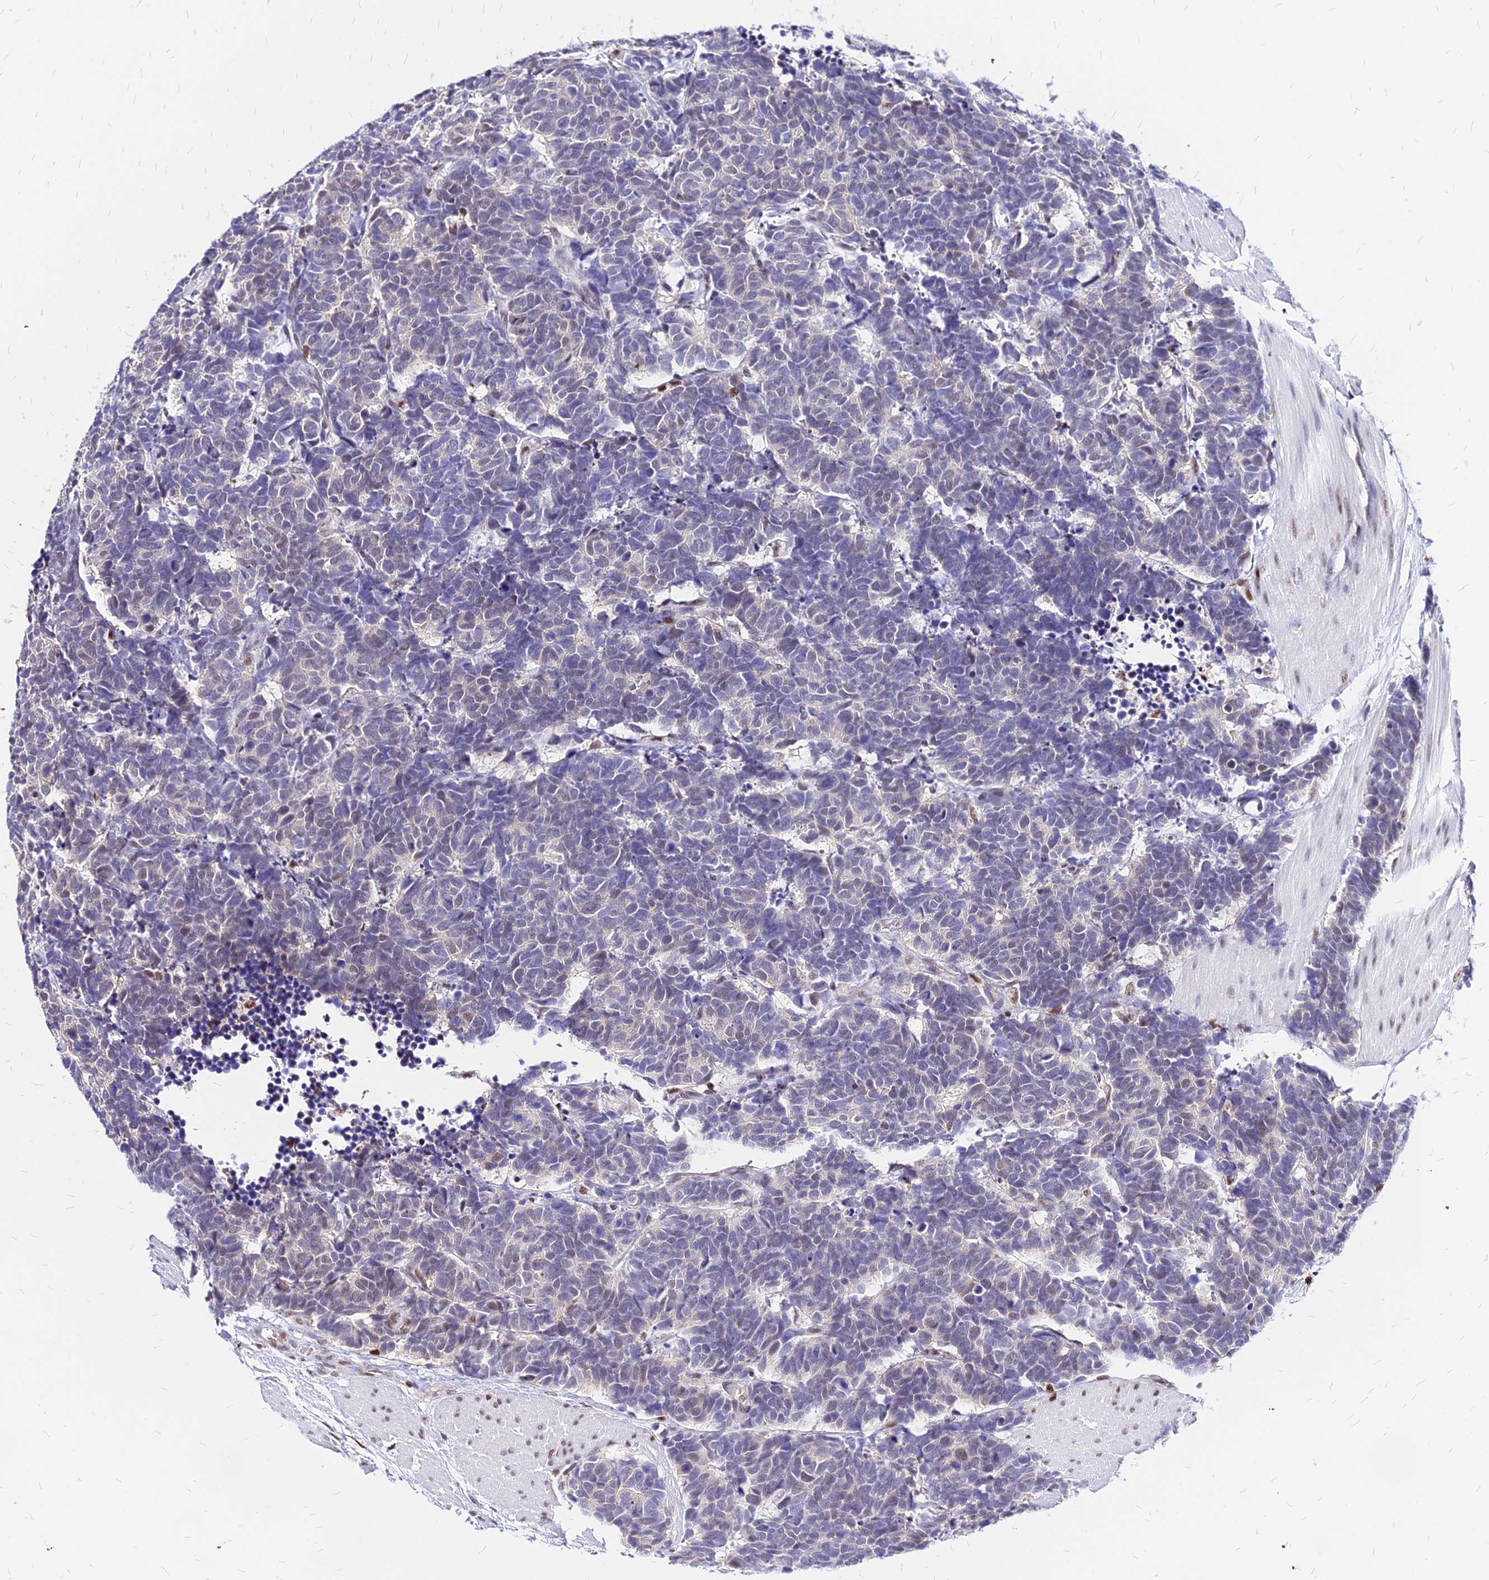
{"staining": {"intensity": "negative", "quantity": "none", "location": "none"}, "tissue": "carcinoid", "cell_type": "Tumor cells", "image_type": "cancer", "snomed": [{"axis": "morphology", "description": "Carcinoma, NOS"}, {"axis": "morphology", "description": "Carcinoid, malignant, NOS"}, {"axis": "topography", "description": "Urinary bladder"}], "caption": "Immunohistochemical staining of carcinoma shows no significant expression in tumor cells. Brightfield microscopy of immunohistochemistry (IHC) stained with DAB (3,3'-diaminobenzidine) (brown) and hematoxylin (blue), captured at high magnification.", "gene": "PAXX", "patient": {"sex": "male", "age": 57}}